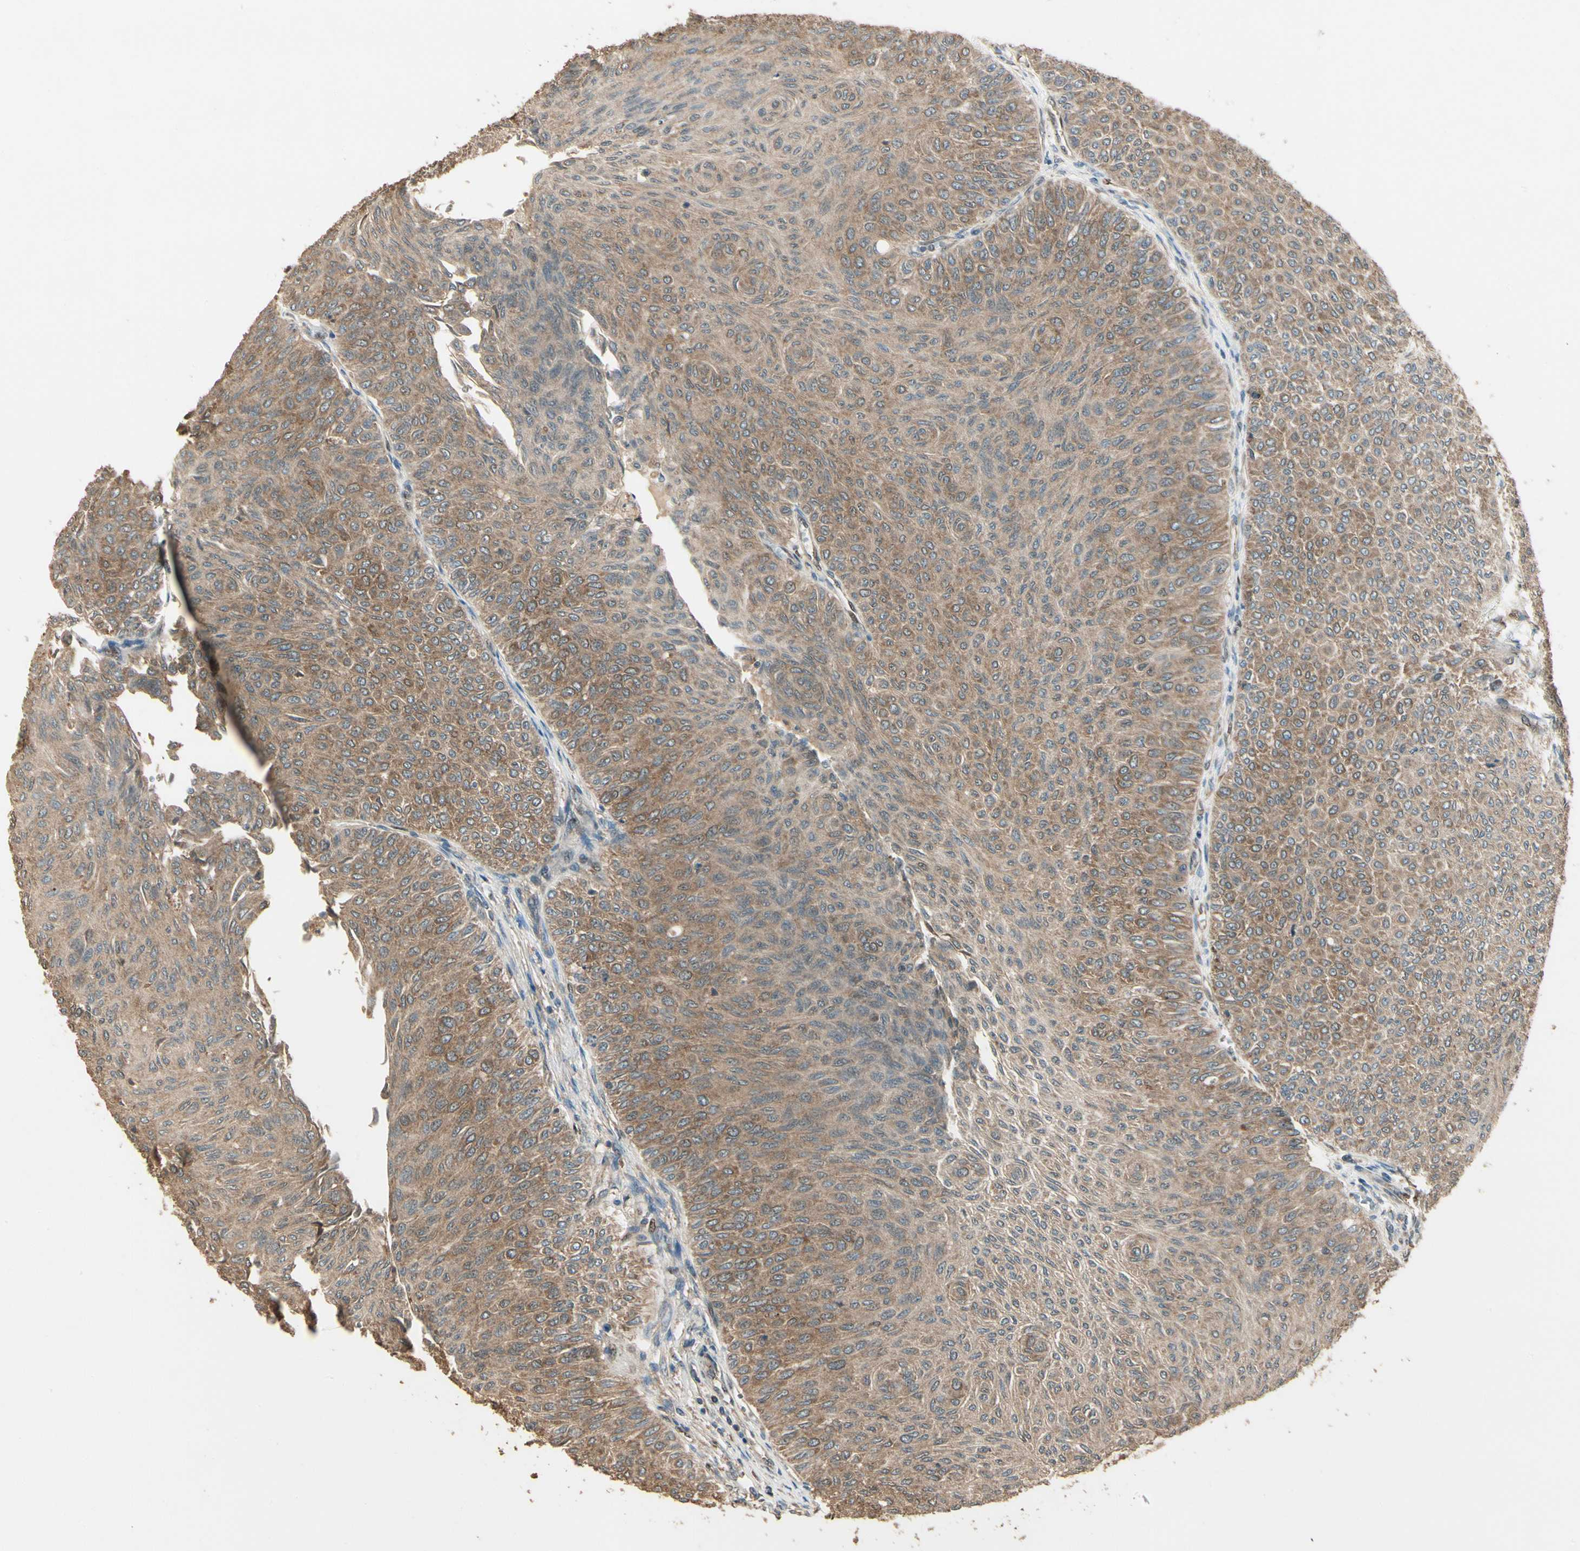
{"staining": {"intensity": "moderate", "quantity": ">75%", "location": "cytoplasmic/membranous"}, "tissue": "urothelial cancer", "cell_type": "Tumor cells", "image_type": "cancer", "snomed": [{"axis": "morphology", "description": "Urothelial carcinoma, Low grade"}, {"axis": "topography", "description": "Urinary bladder"}], "caption": "Tumor cells exhibit medium levels of moderate cytoplasmic/membranous staining in approximately >75% of cells in human urothelial cancer. (DAB (3,3'-diaminobenzidine) IHC with brightfield microscopy, high magnification).", "gene": "CCT7", "patient": {"sex": "male", "age": 78}}